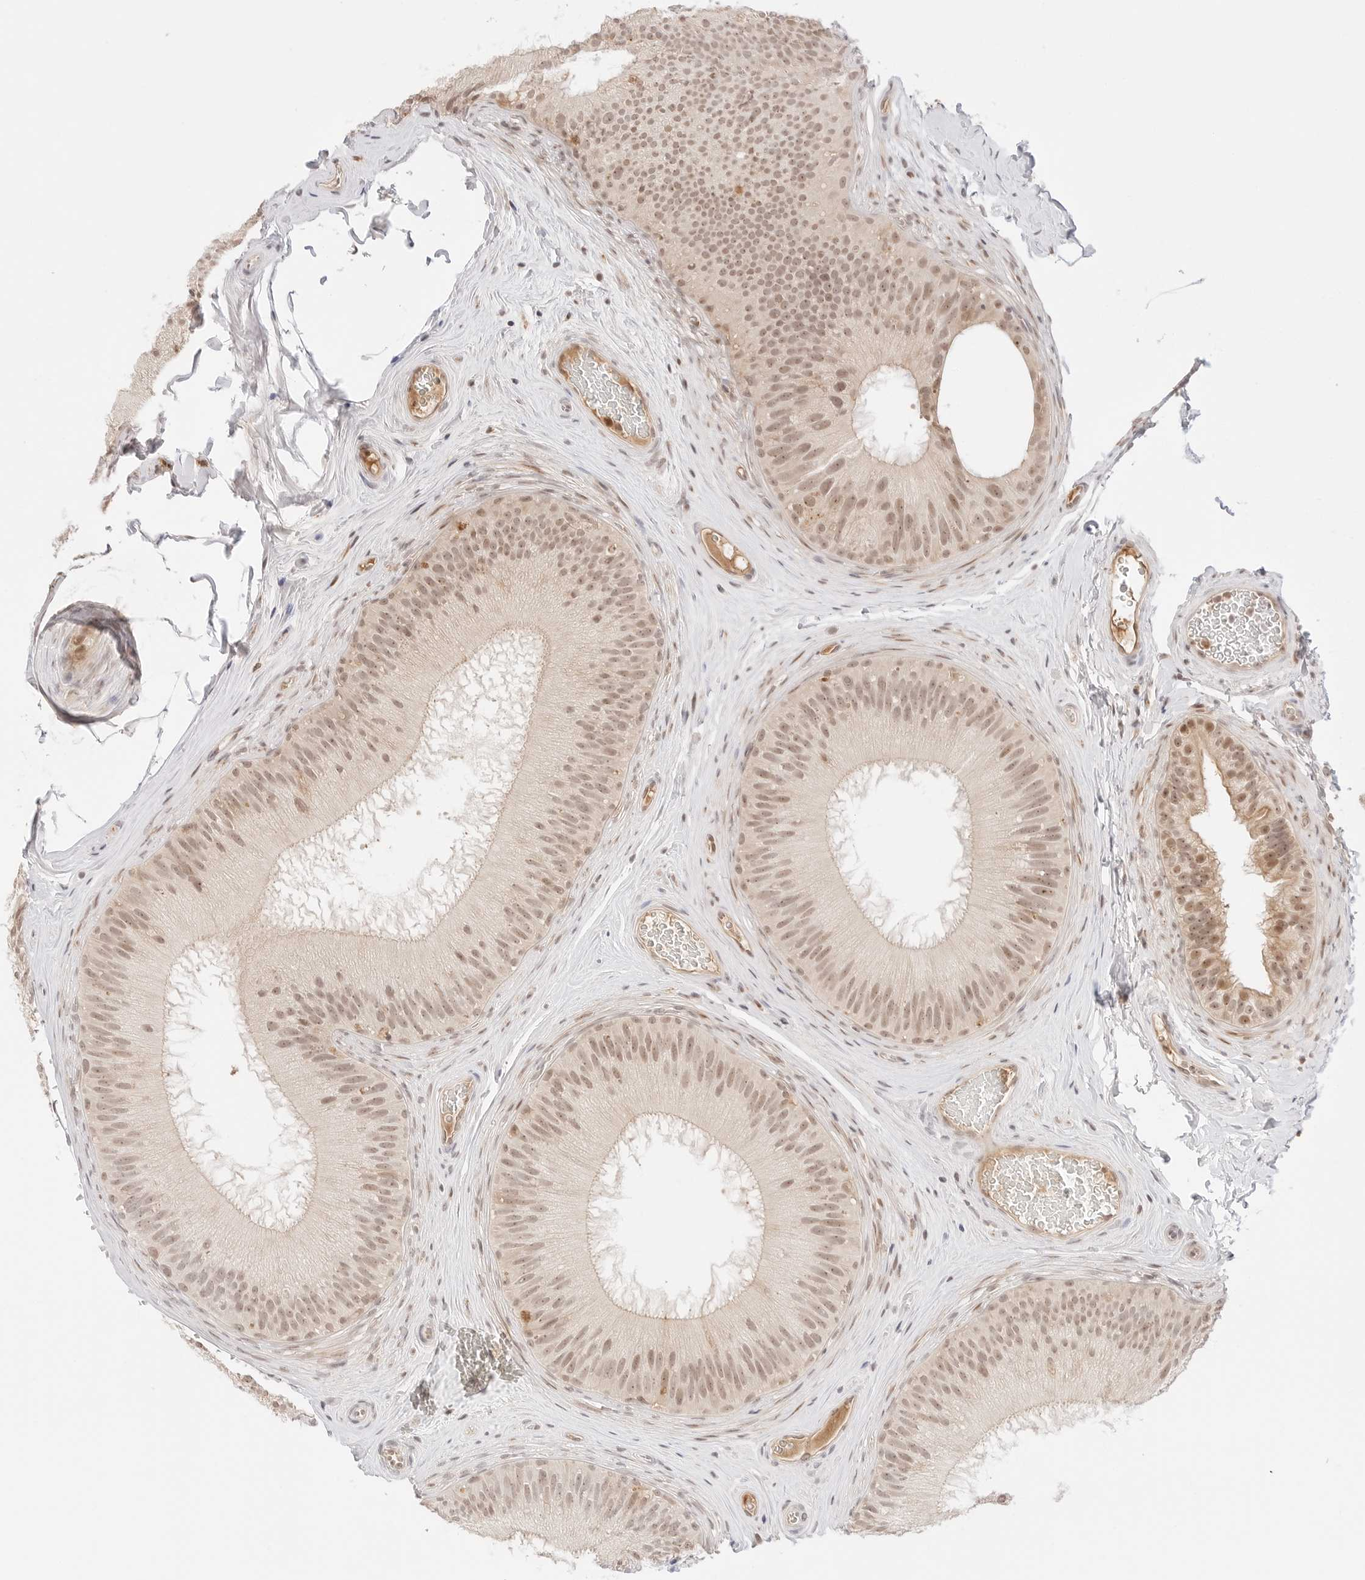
{"staining": {"intensity": "moderate", "quantity": ">75%", "location": "cytoplasmic/membranous,nuclear"}, "tissue": "epididymis", "cell_type": "Glandular cells", "image_type": "normal", "snomed": [{"axis": "morphology", "description": "Normal tissue, NOS"}, {"axis": "topography", "description": "Epididymis"}], "caption": "Immunohistochemical staining of benign human epididymis reveals >75% levels of moderate cytoplasmic/membranous,nuclear protein staining in approximately >75% of glandular cells.", "gene": "RPS6KL1", "patient": {"sex": "male", "age": 45}}